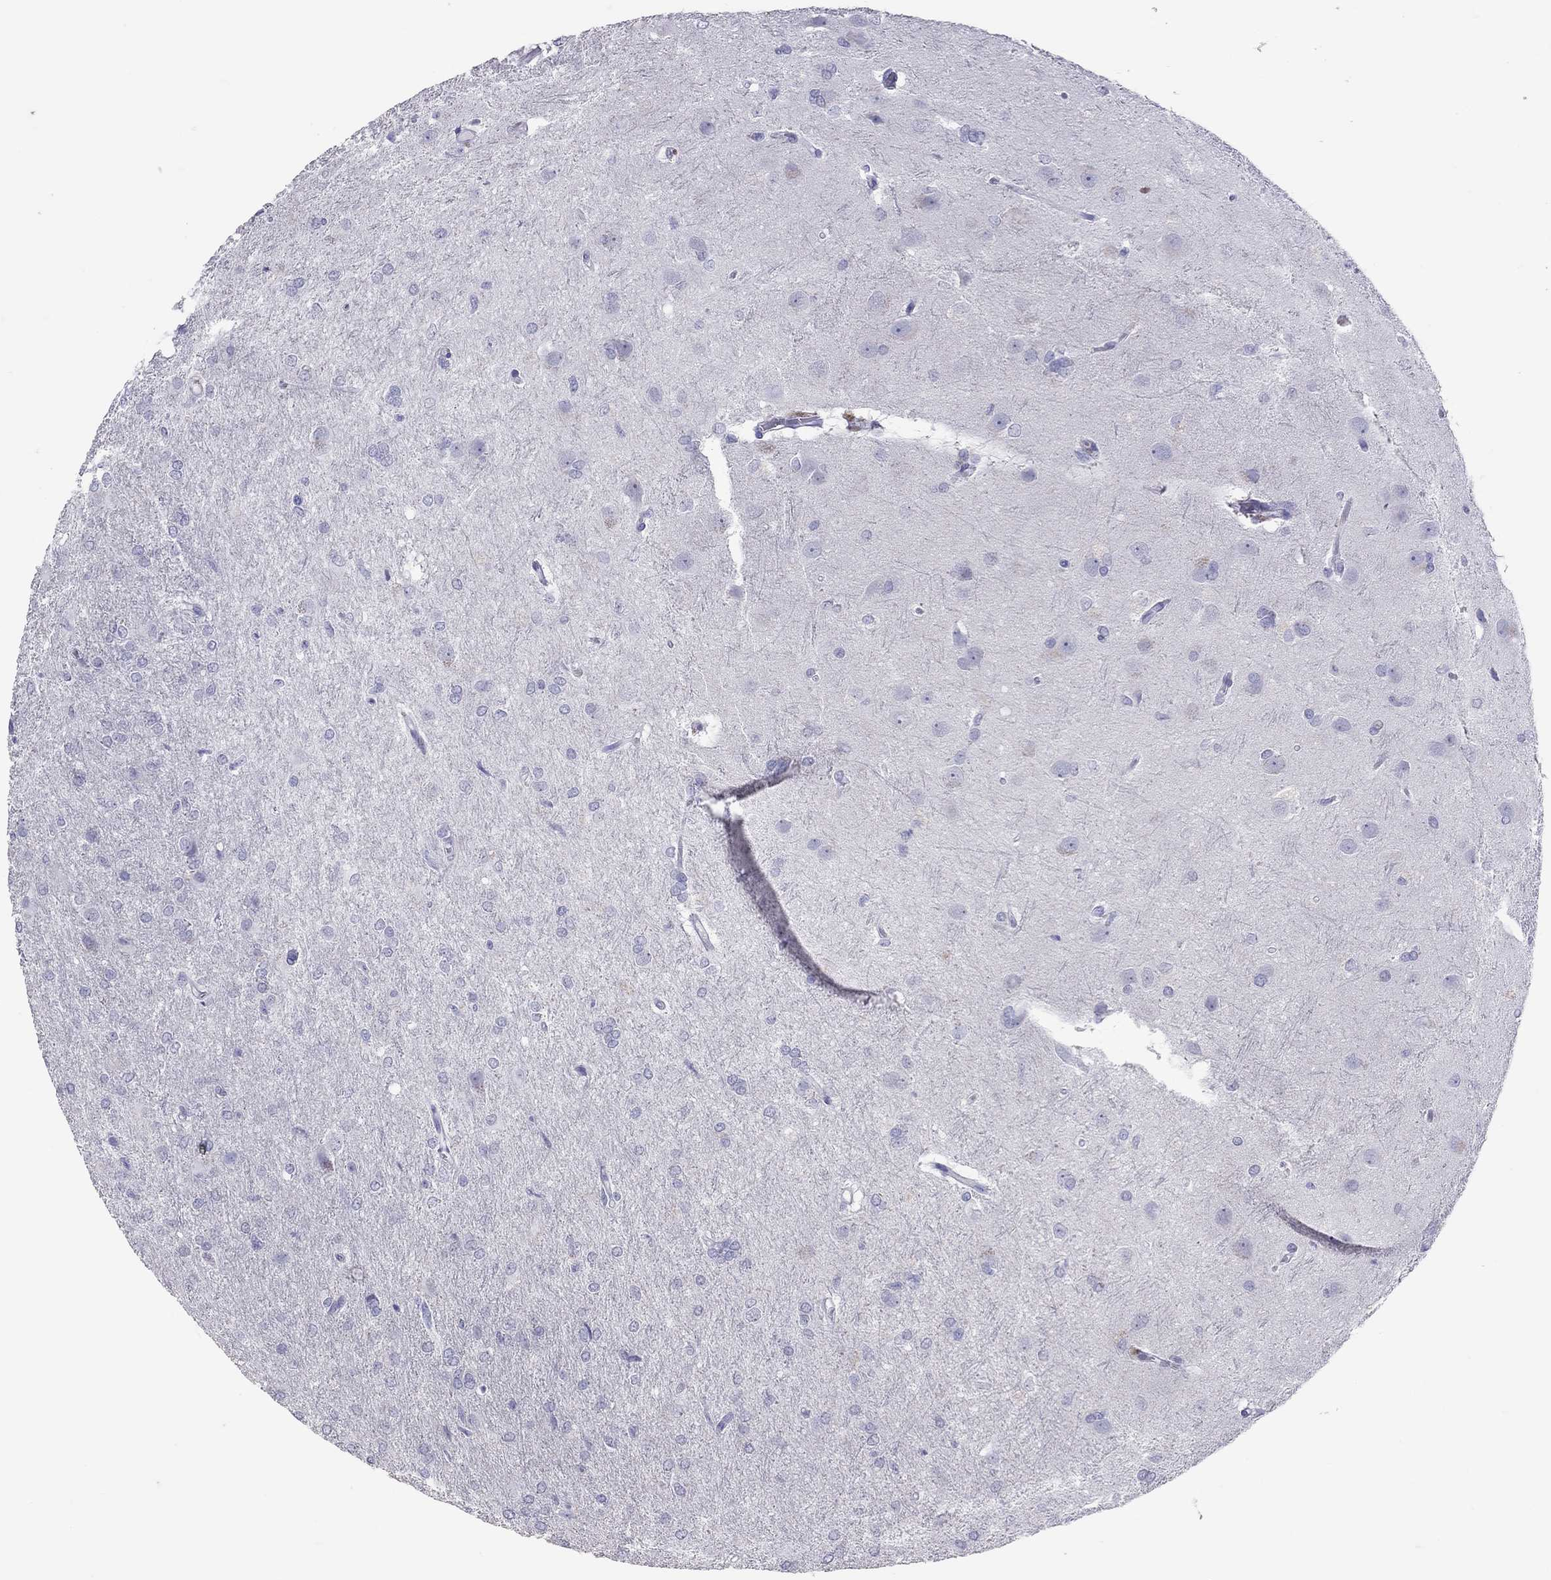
{"staining": {"intensity": "negative", "quantity": "none", "location": "none"}, "tissue": "glioma", "cell_type": "Tumor cells", "image_type": "cancer", "snomed": [{"axis": "morphology", "description": "Glioma, malignant, High grade"}, {"axis": "topography", "description": "Brain"}], "caption": "Immunohistochemistry (IHC) micrograph of human high-grade glioma (malignant) stained for a protein (brown), which reveals no staining in tumor cells. The staining is performed using DAB (3,3'-diaminobenzidine) brown chromogen with nuclei counter-stained in using hematoxylin.", "gene": "MUC16", "patient": {"sex": "male", "age": 68}}